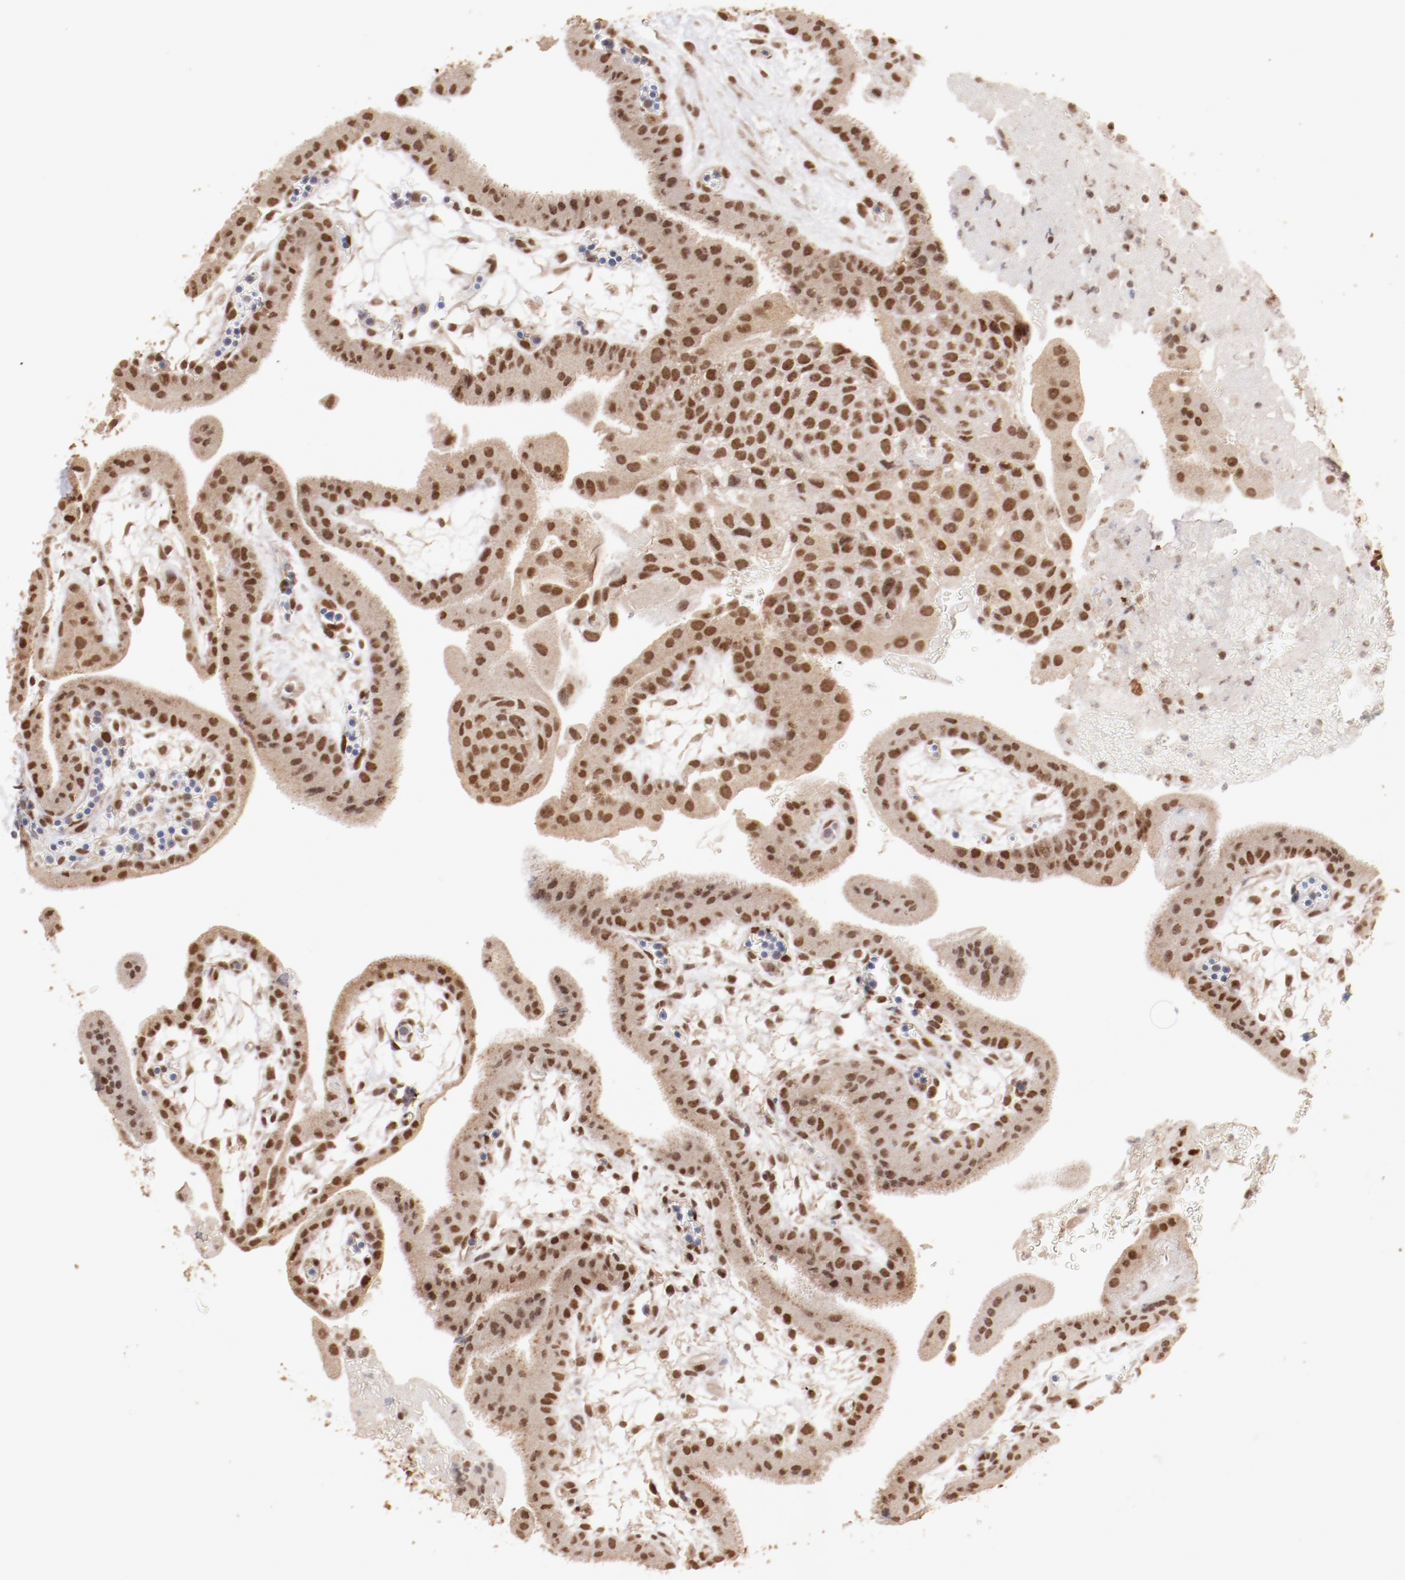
{"staining": {"intensity": "moderate", "quantity": ">75%", "location": "cytoplasmic/membranous,nuclear"}, "tissue": "placenta", "cell_type": "Trophoblastic cells", "image_type": "normal", "snomed": [{"axis": "morphology", "description": "Normal tissue, NOS"}, {"axis": "topography", "description": "Placenta"}], "caption": "Trophoblastic cells exhibit medium levels of moderate cytoplasmic/membranous,nuclear positivity in about >75% of cells in unremarkable human placenta. (Stains: DAB in brown, nuclei in blue, Microscopy: brightfield microscopy at high magnification).", "gene": "CLOCK", "patient": {"sex": "female", "age": 19}}